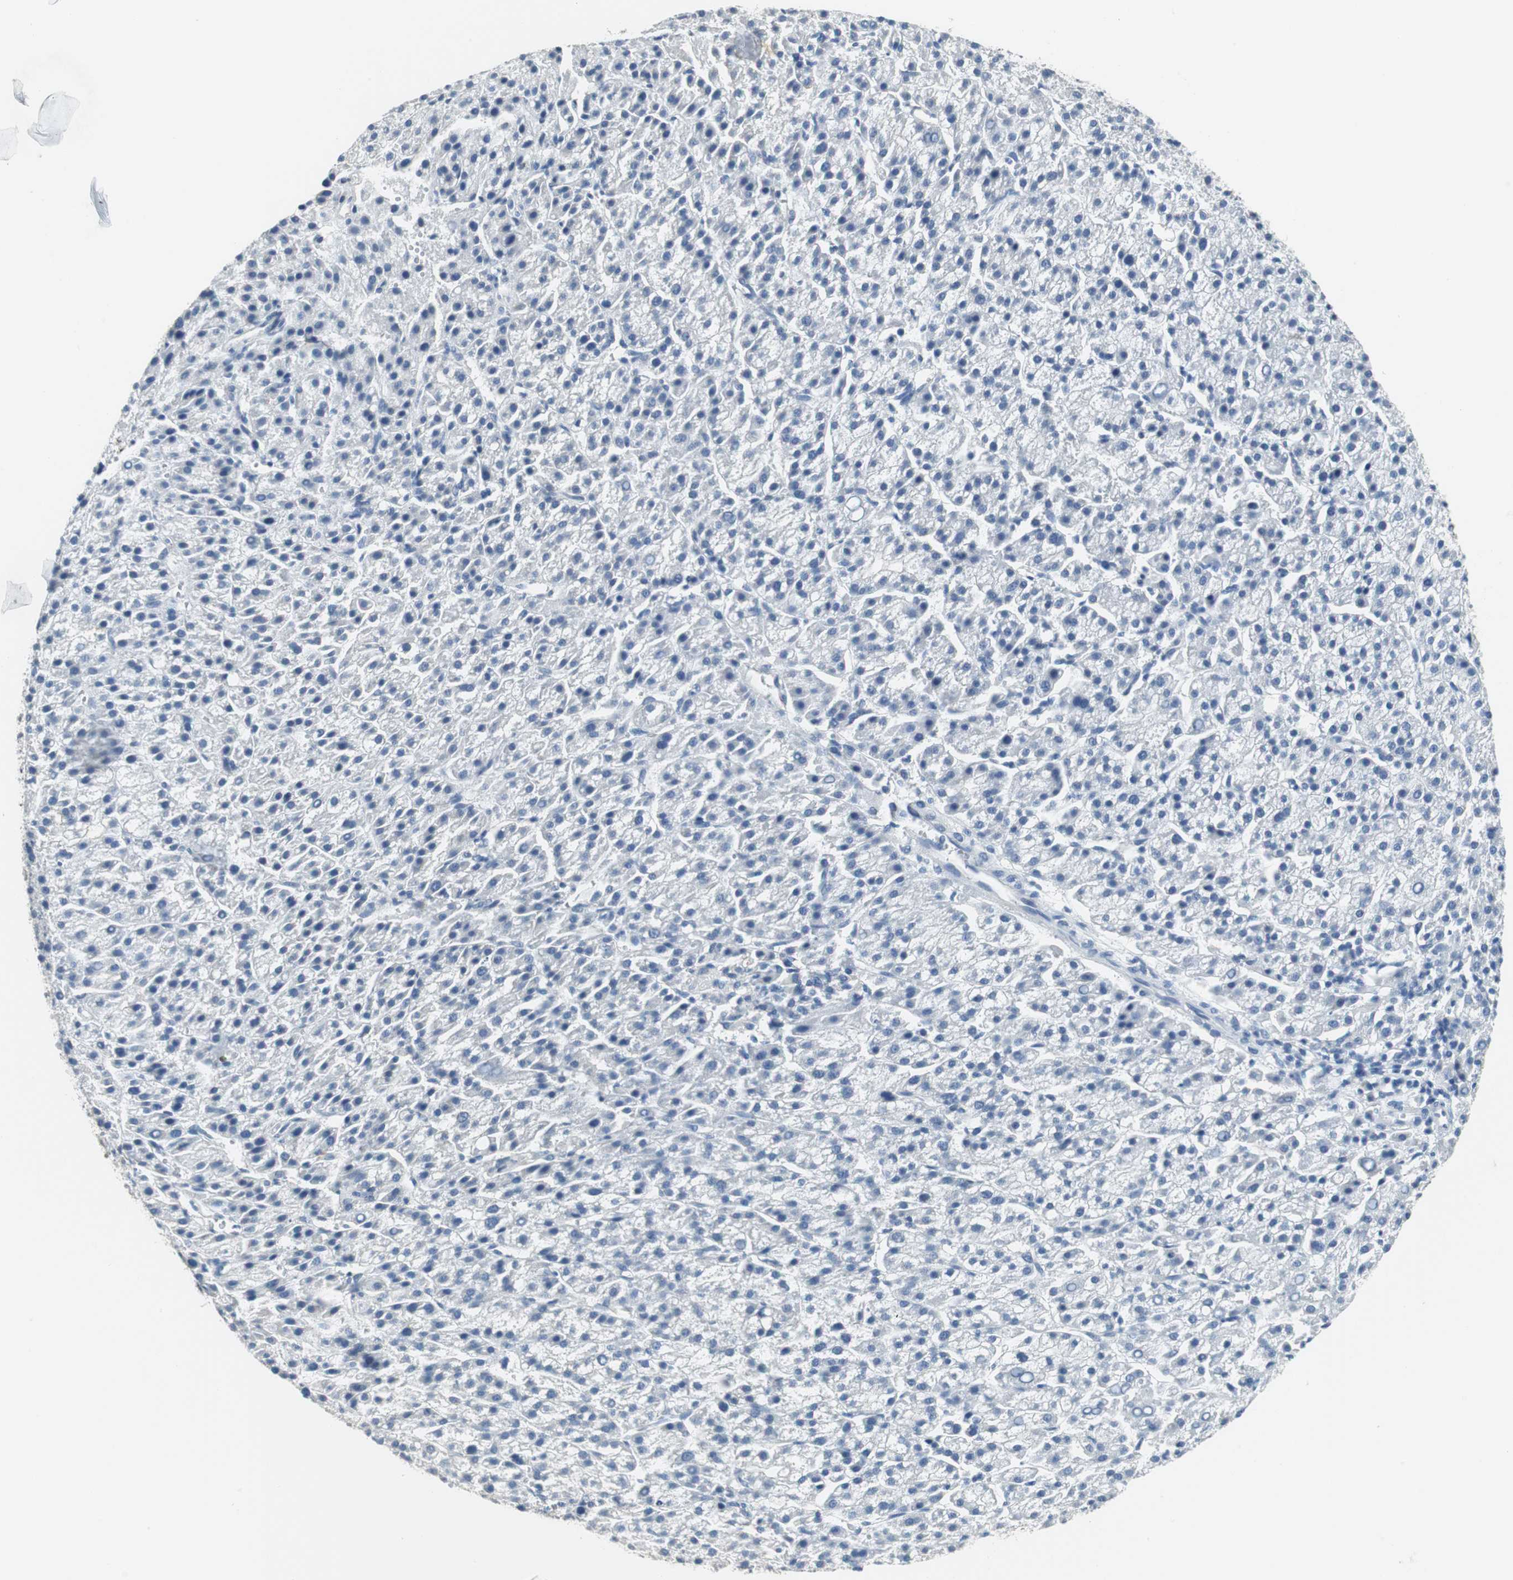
{"staining": {"intensity": "negative", "quantity": "none", "location": "none"}, "tissue": "liver cancer", "cell_type": "Tumor cells", "image_type": "cancer", "snomed": [{"axis": "morphology", "description": "Carcinoma, Hepatocellular, NOS"}, {"axis": "topography", "description": "Liver"}], "caption": "The photomicrograph exhibits no significant staining in tumor cells of liver cancer.", "gene": "MUC7", "patient": {"sex": "female", "age": 58}}